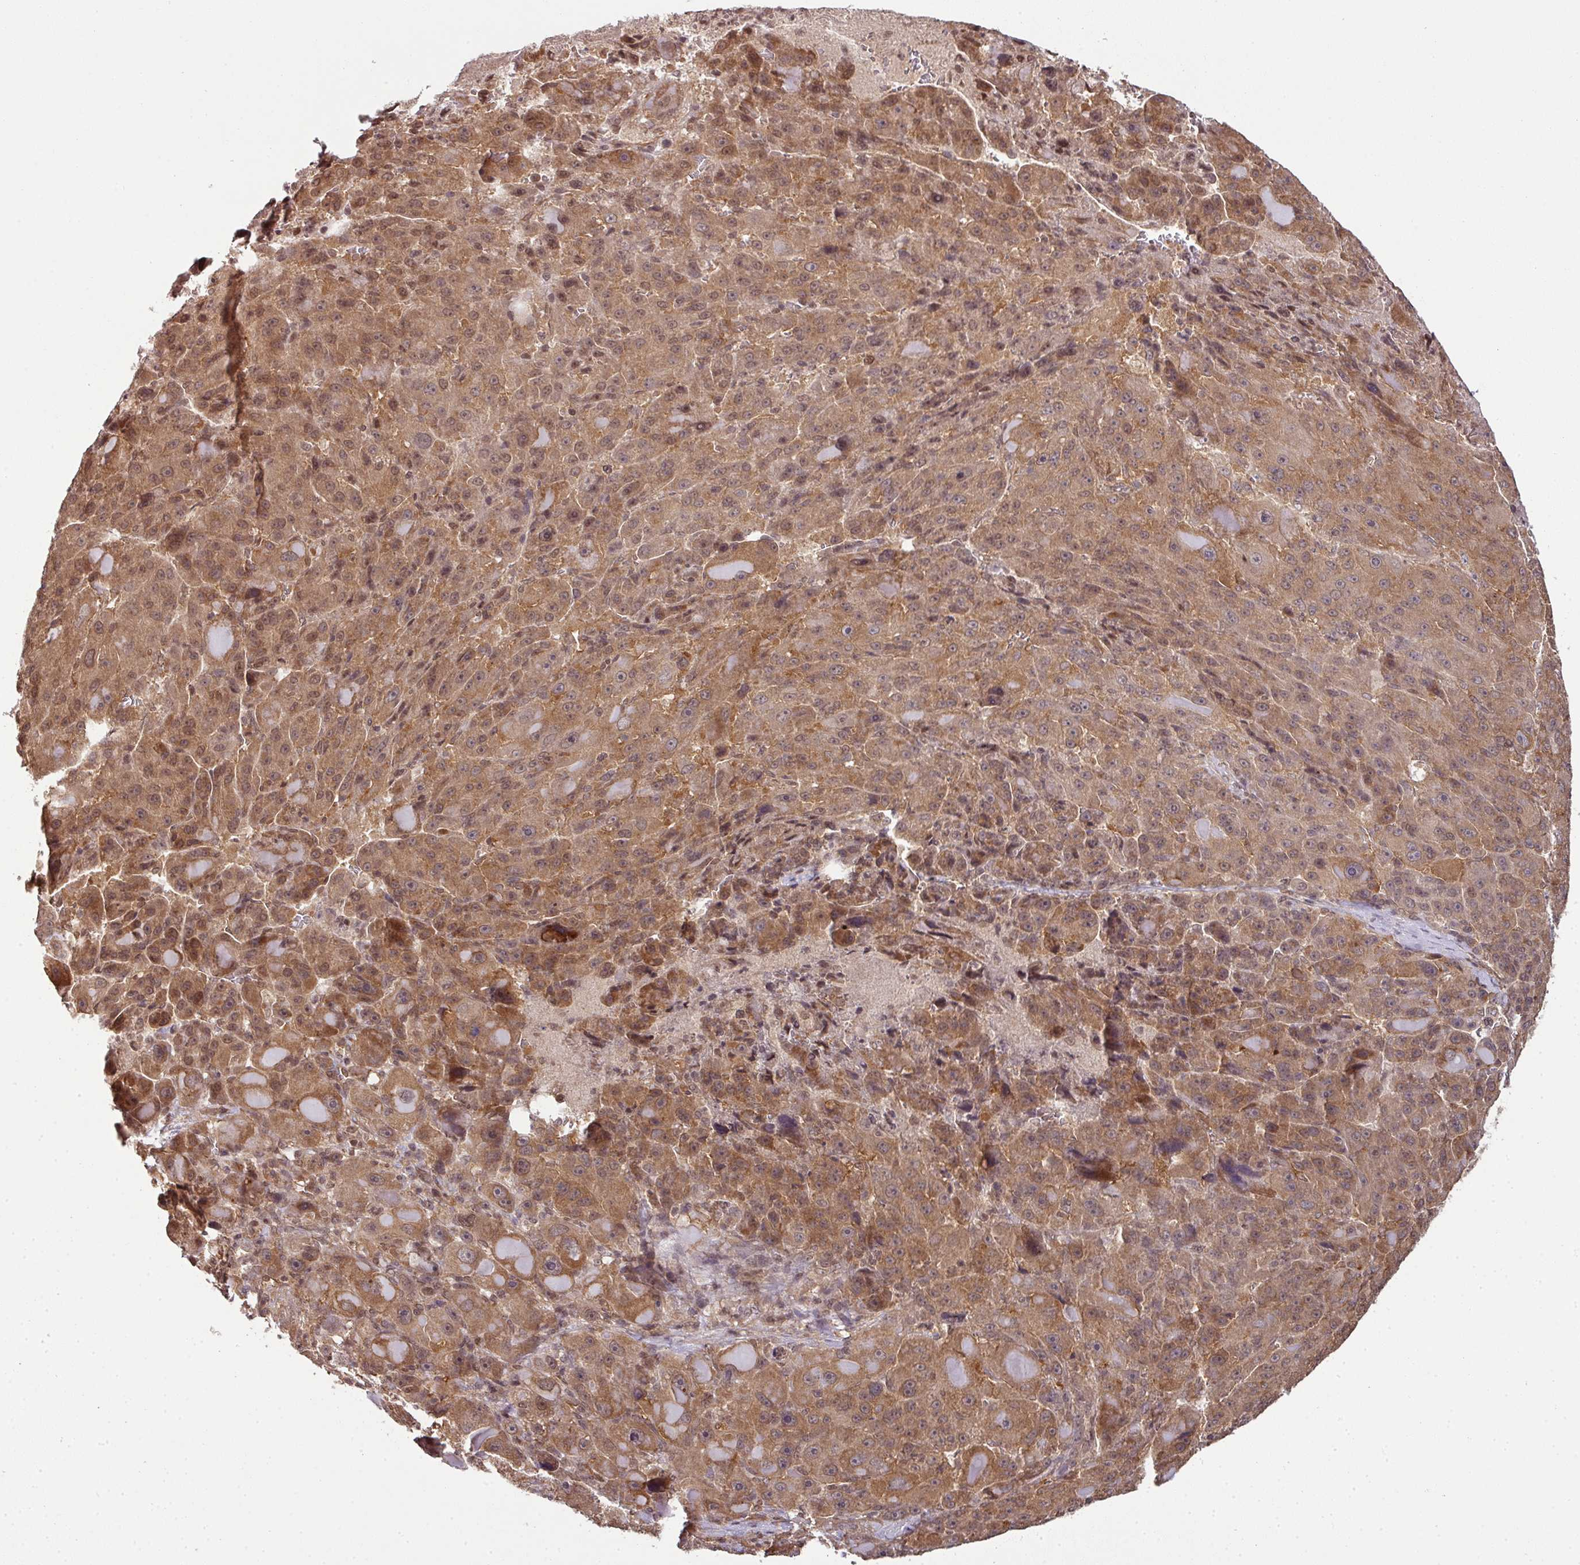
{"staining": {"intensity": "moderate", "quantity": ">75%", "location": "cytoplasmic/membranous,nuclear"}, "tissue": "liver cancer", "cell_type": "Tumor cells", "image_type": "cancer", "snomed": [{"axis": "morphology", "description": "Carcinoma, Hepatocellular, NOS"}, {"axis": "topography", "description": "Liver"}], "caption": "Moderate cytoplasmic/membranous and nuclear staining for a protein is present in about >75% of tumor cells of liver cancer (hepatocellular carcinoma) using immunohistochemistry (IHC).", "gene": "ANKRD18A", "patient": {"sex": "male", "age": 76}}